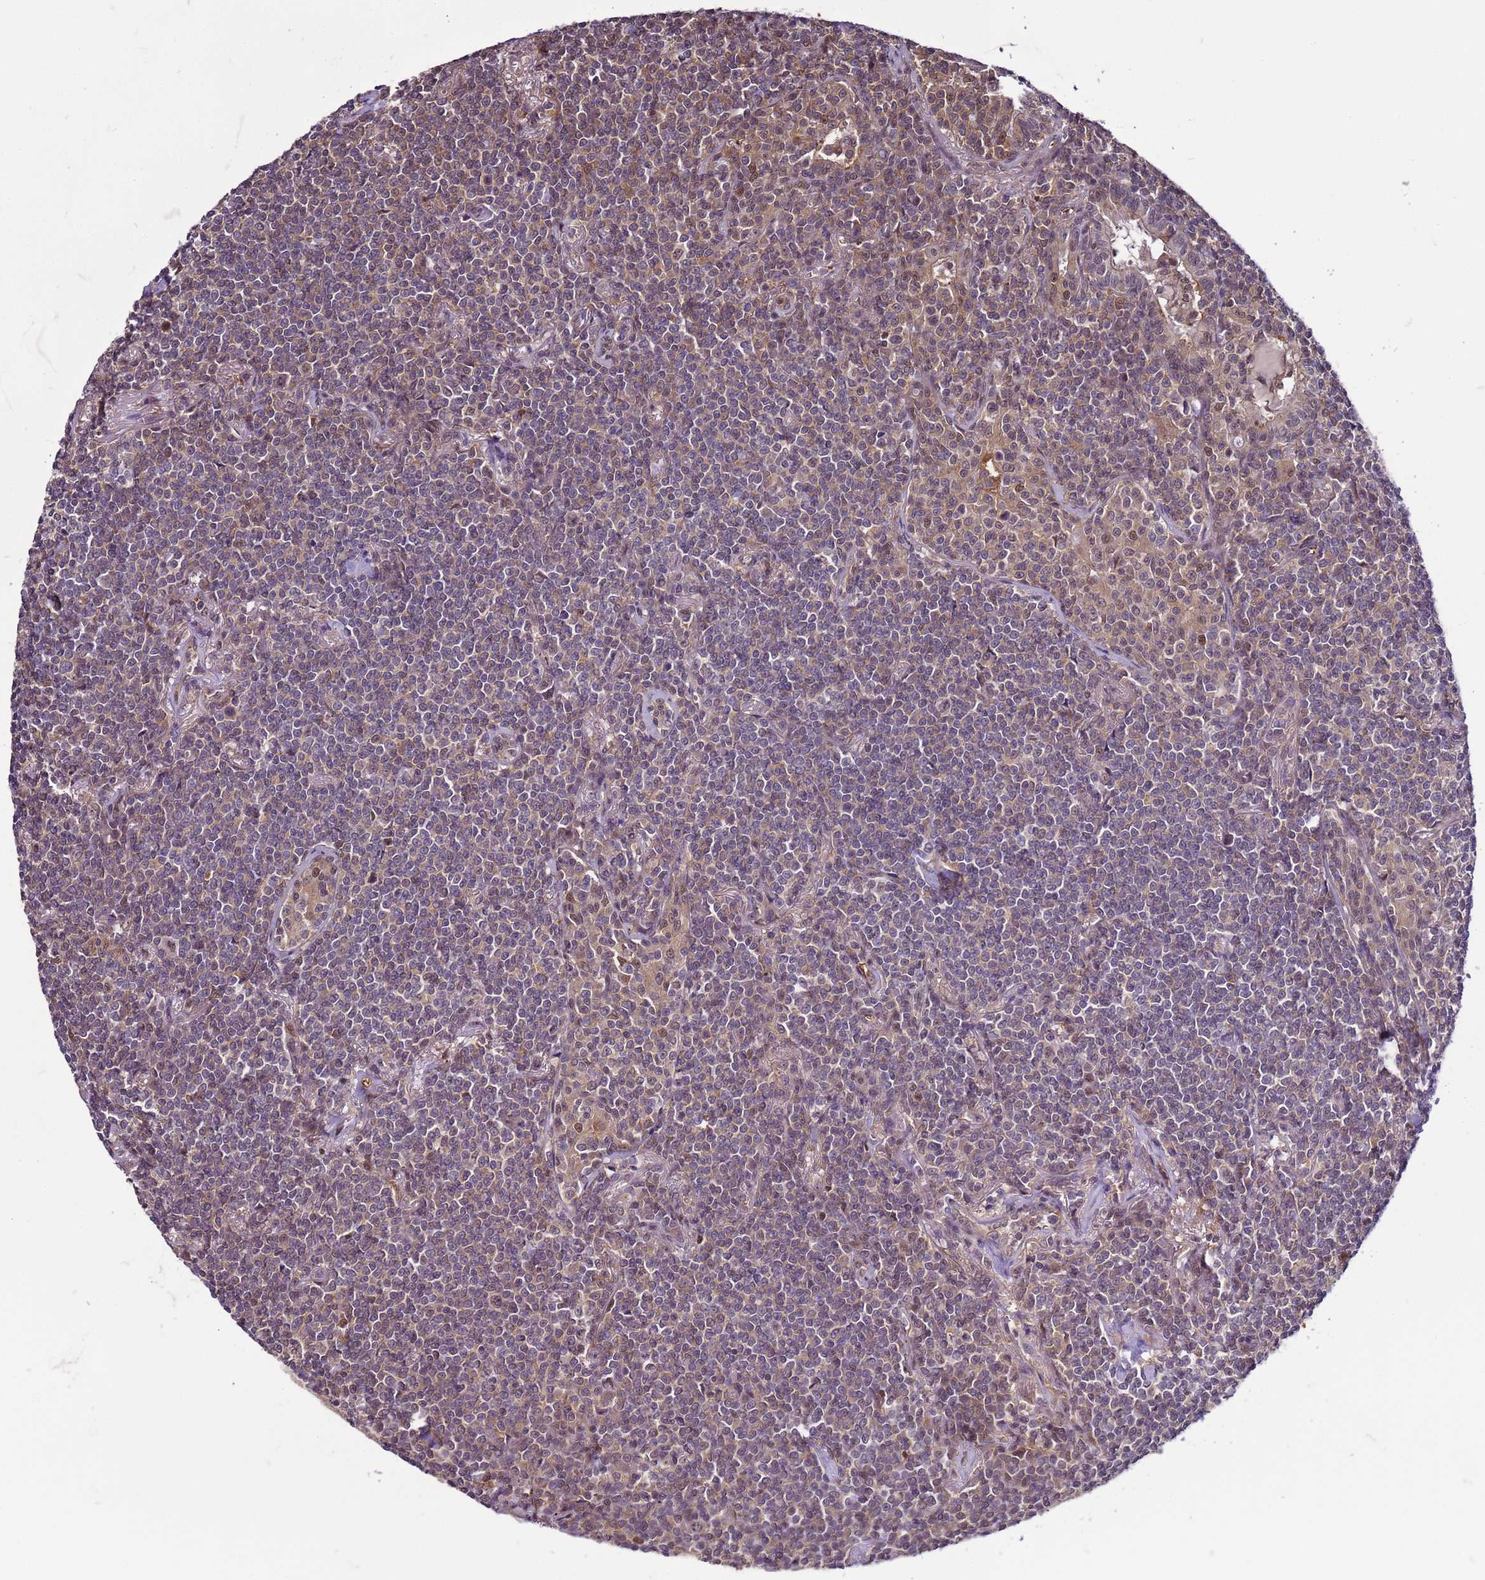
{"staining": {"intensity": "weak", "quantity": "25%-75%", "location": "cytoplasmic/membranous"}, "tissue": "lymphoma", "cell_type": "Tumor cells", "image_type": "cancer", "snomed": [{"axis": "morphology", "description": "Malignant lymphoma, non-Hodgkin's type, Low grade"}, {"axis": "topography", "description": "Lung"}], "caption": "The immunohistochemical stain shows weak cytoplasmic/membranous staining in tumor cells of lymphoma tissue.", "gene": "GEN1", "patient": {"sex": "female", "age": 71}}